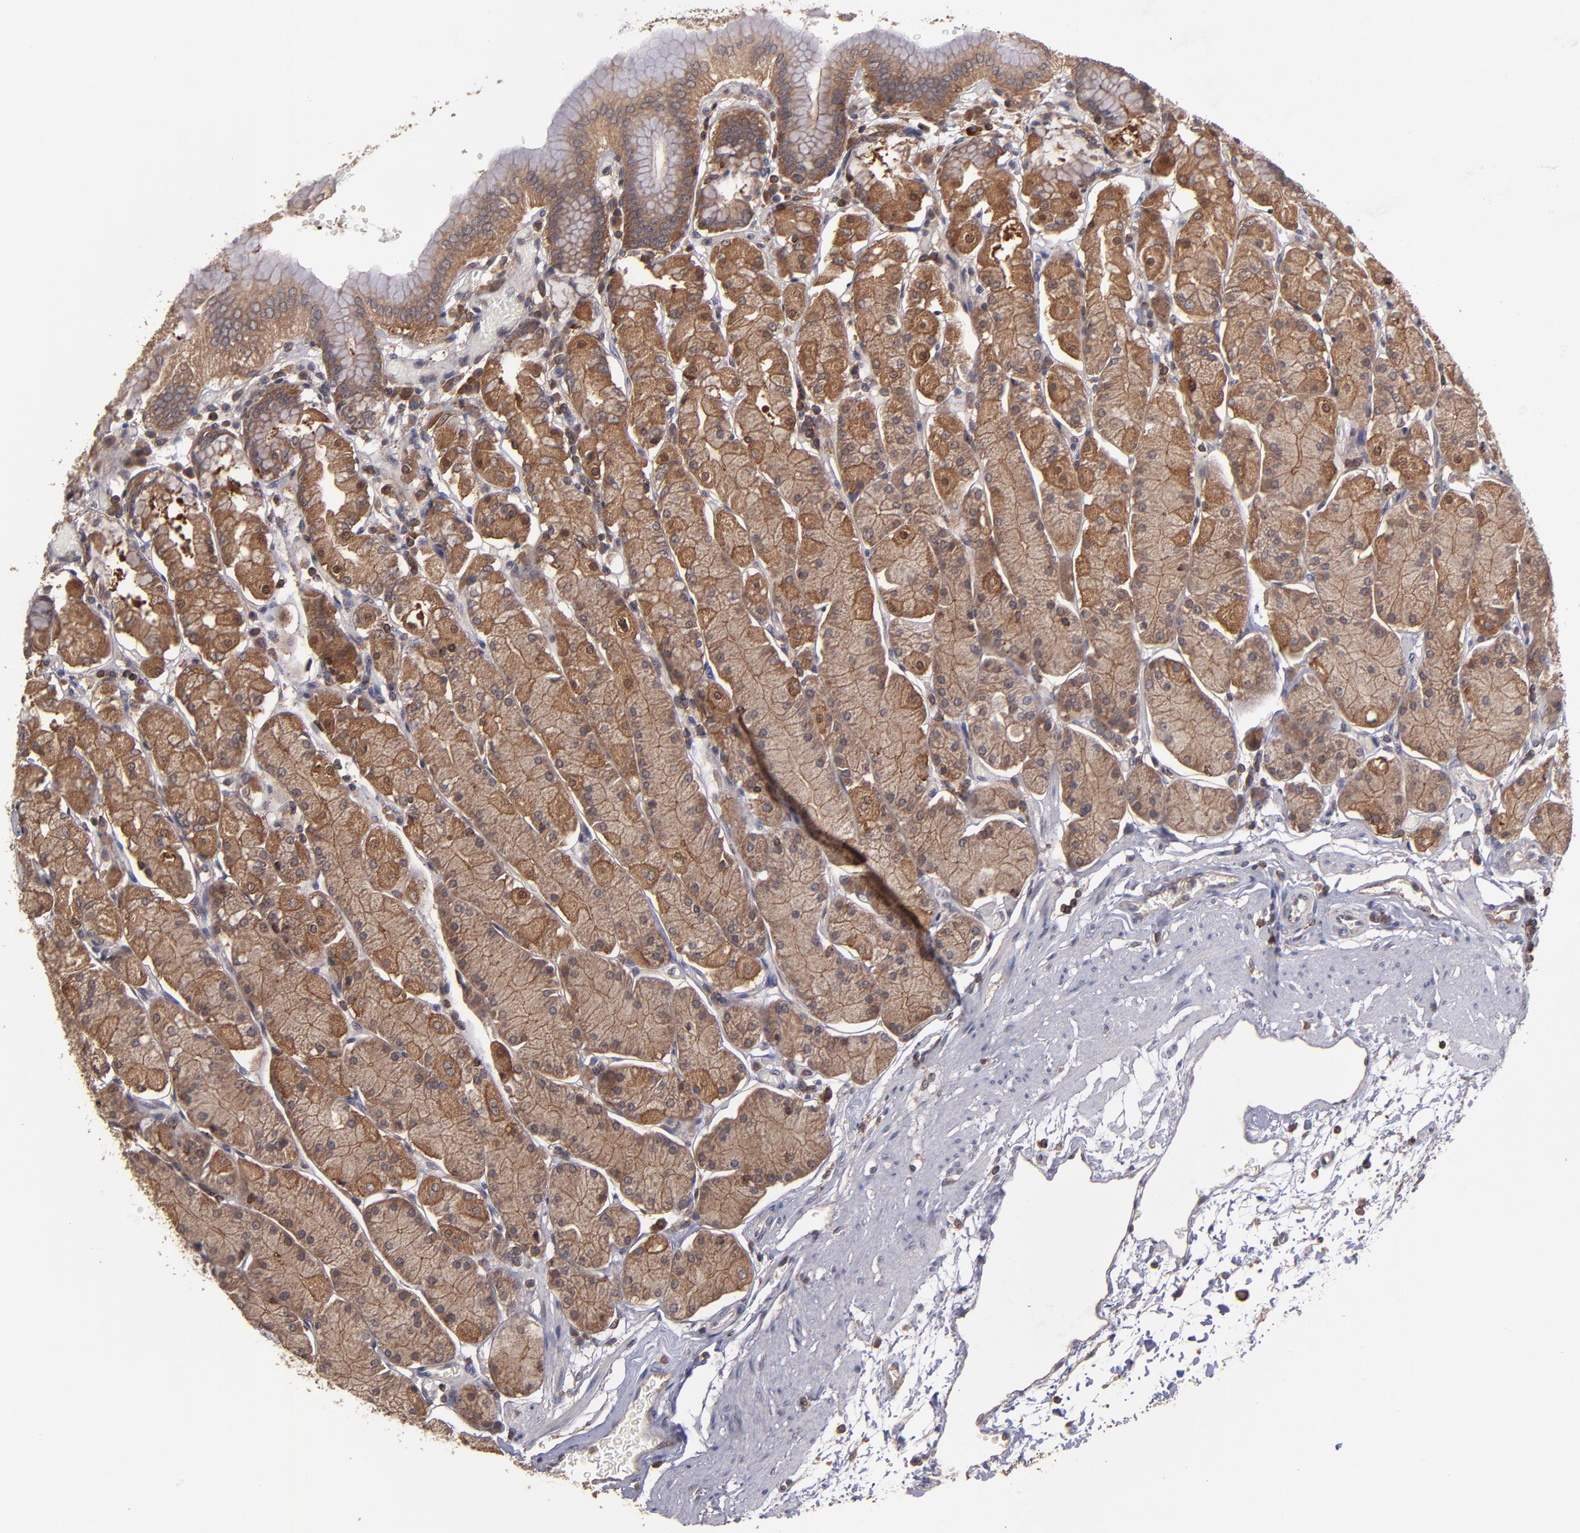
{"staining": {"intensity": "strong", "quantity": ">75%", "location": "cytoplasmic/membranous"}, "tissue": "stomach", "cell_type": "Glandular cells", "image_type": "normal", "snomed": [{"axis": "morphology", "description": "Normal tissue, NOS"}, {"axis": "topography", "description": "Stomach, upper"}, {"axis": "topography", "description": "Stomach"}], "caption": "Protein expression analysis of benign stomach displays strong cytoplasmic/membranous expression in about >75% of glandular cells.", "gene": "NF2", "patient": {"sex": "male", "age": 76}}